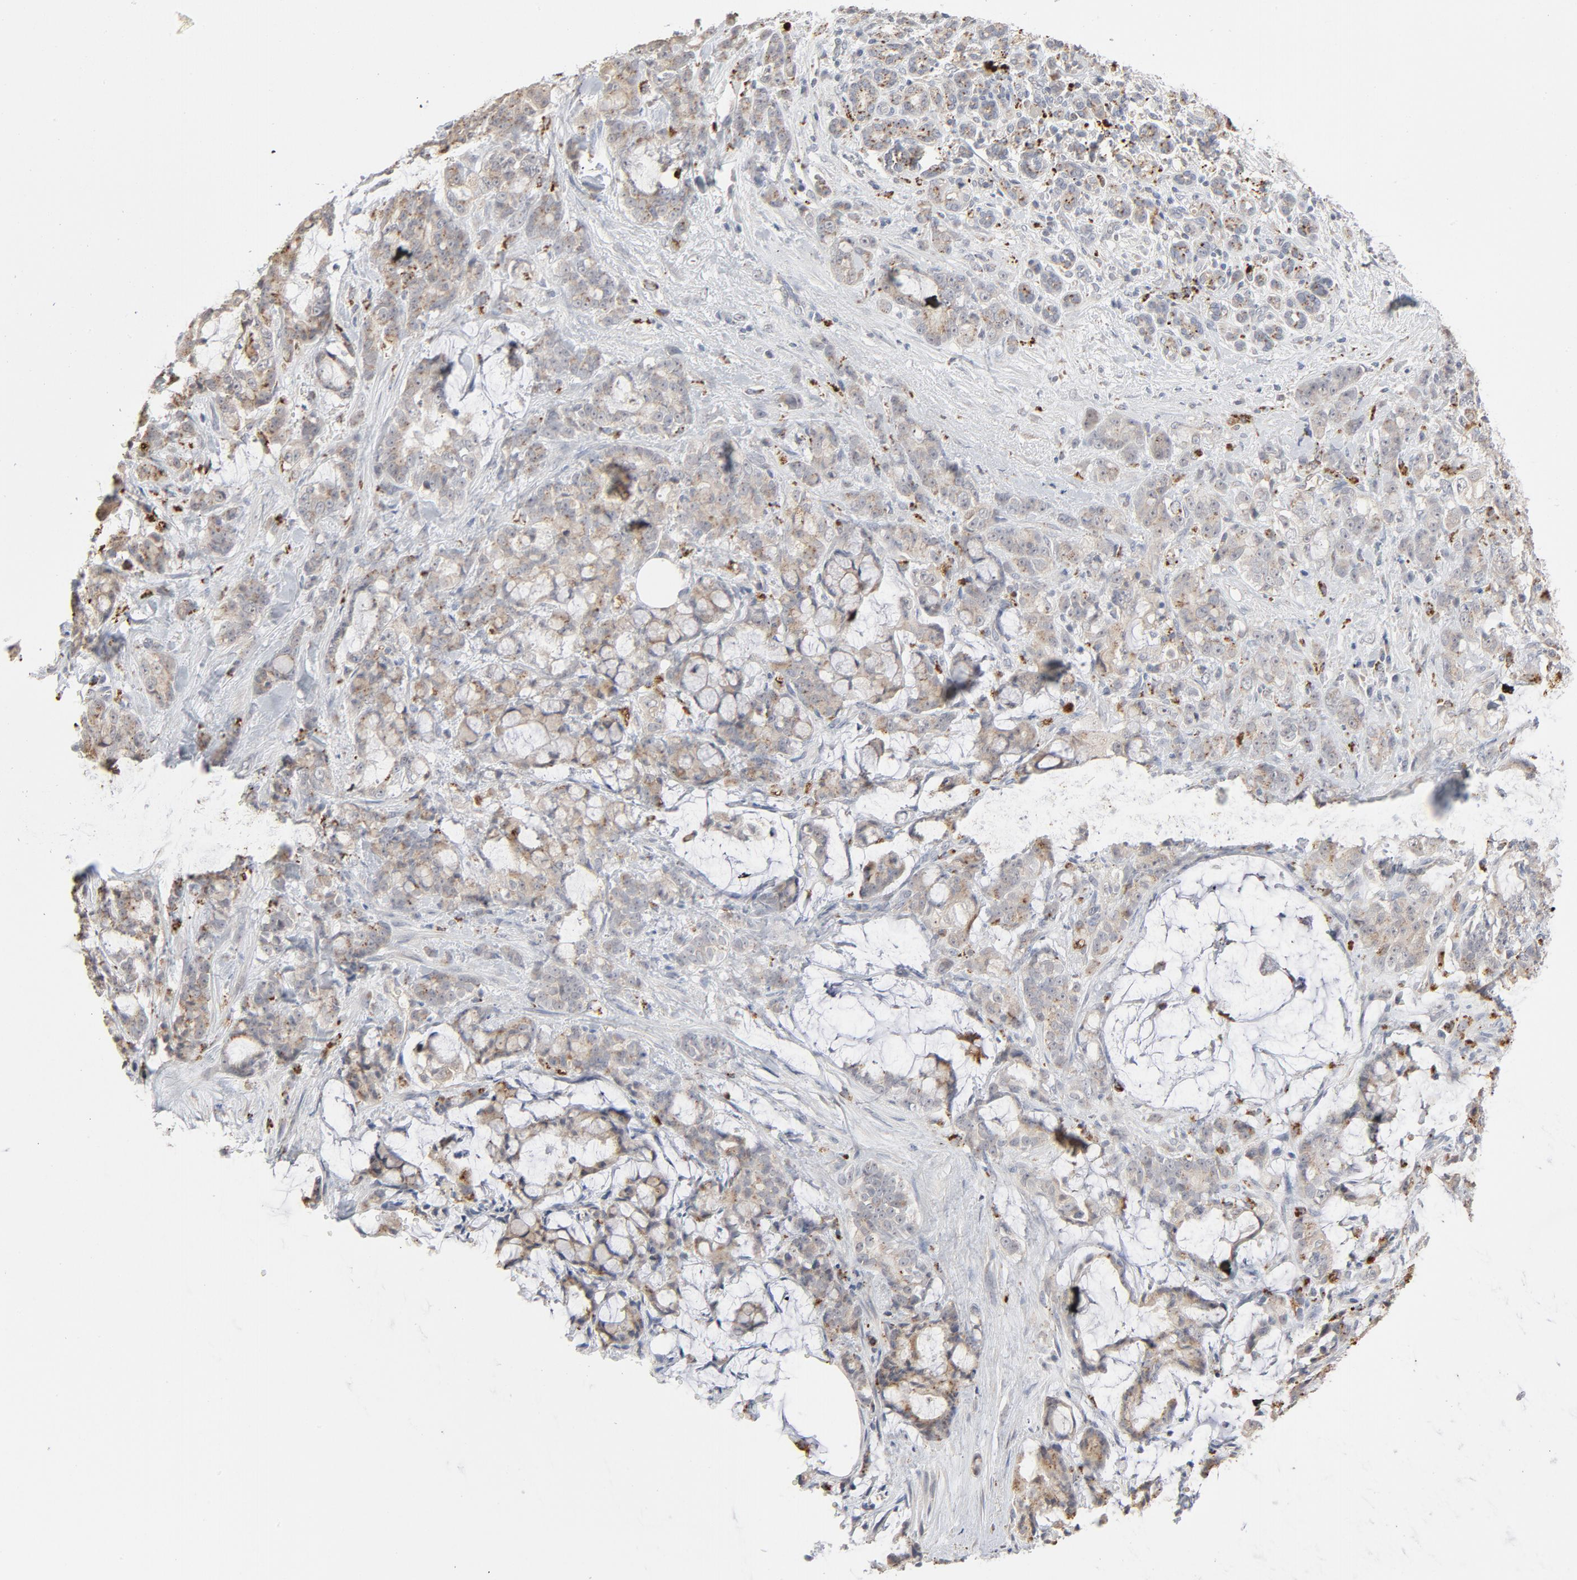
{"staining": {"intensity": "moderate", "quantity": "<25%", "location": "cytoplasmic/membranous"}, "tissue": "pancreatic cancer", "cell_type": "Tumor cells", "image_type": "cancer", "snomed": [{"axis": "morphology", "description": "Adenocarcinoma, NOS"}, {"axis": "topography", "description": "Pancreas"}], "caption": "IHC of adenocarcinoma (pancreatic) reveals low levels of moderate cytoplasmic/membranous staining in approximately <25% of tumor cells.", "gene": "POMT2", "patient": {"sex": "female", "age": 73}}